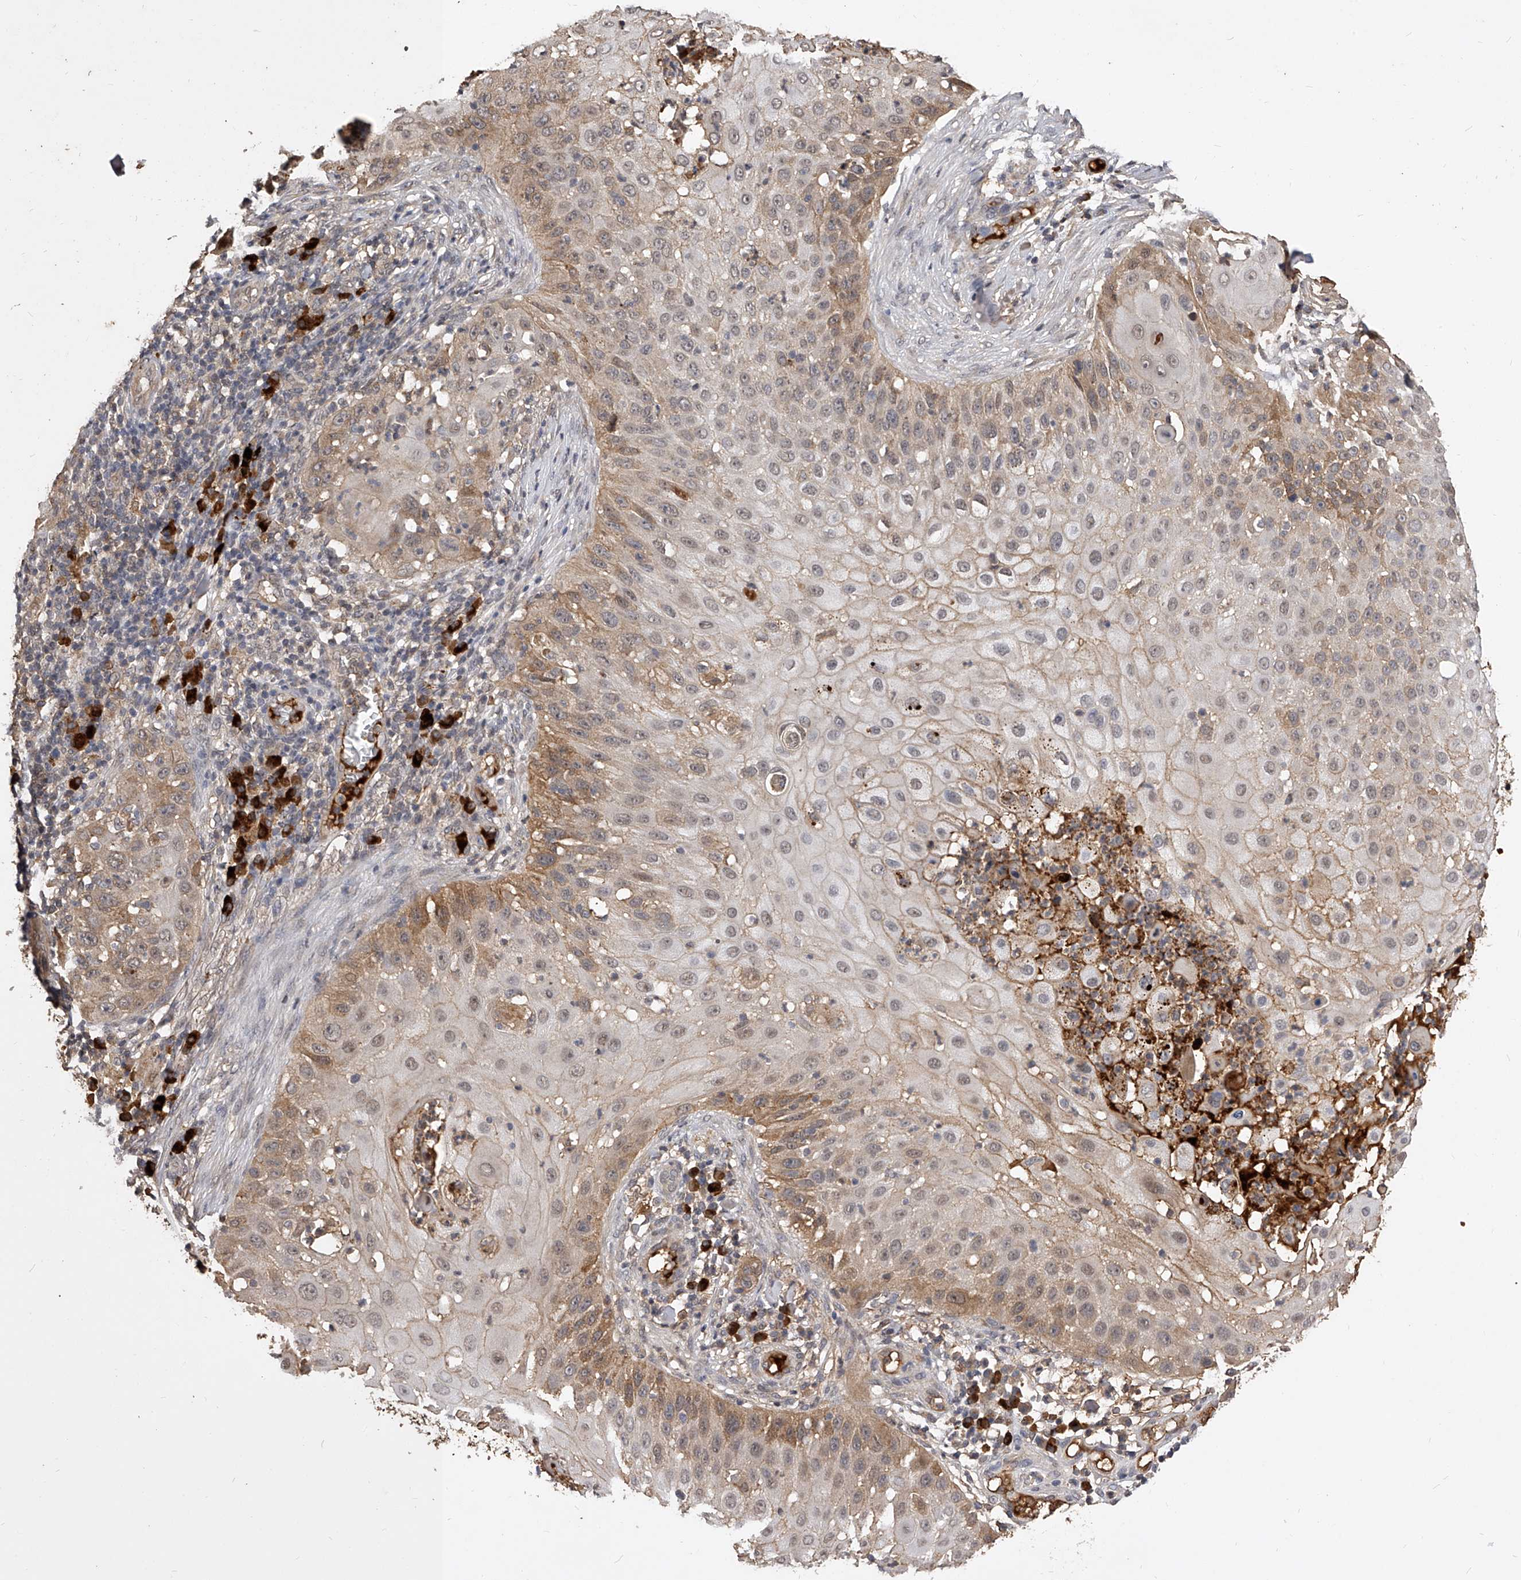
{"staining": {"intensity": "moderate", "quantity": "25%-75%", "location": "cytoplasmic/membranous"}, "tissue": "skin cancer", "cell_type": "Tumor cells", "image_type": "cancer", "snomed": [{"axis": "morphology", "description": "Squamous cell carcinoma, NOS"}, {"axis": "topography", "description": "Skin"}], "caption": "Skin cancer (squamous cell carcinoma) stained with a protein marker demonstrates moderate staining in tumor cells.", "gene": "CFAP410", "patient": {"sex": "female", "age": 44}}